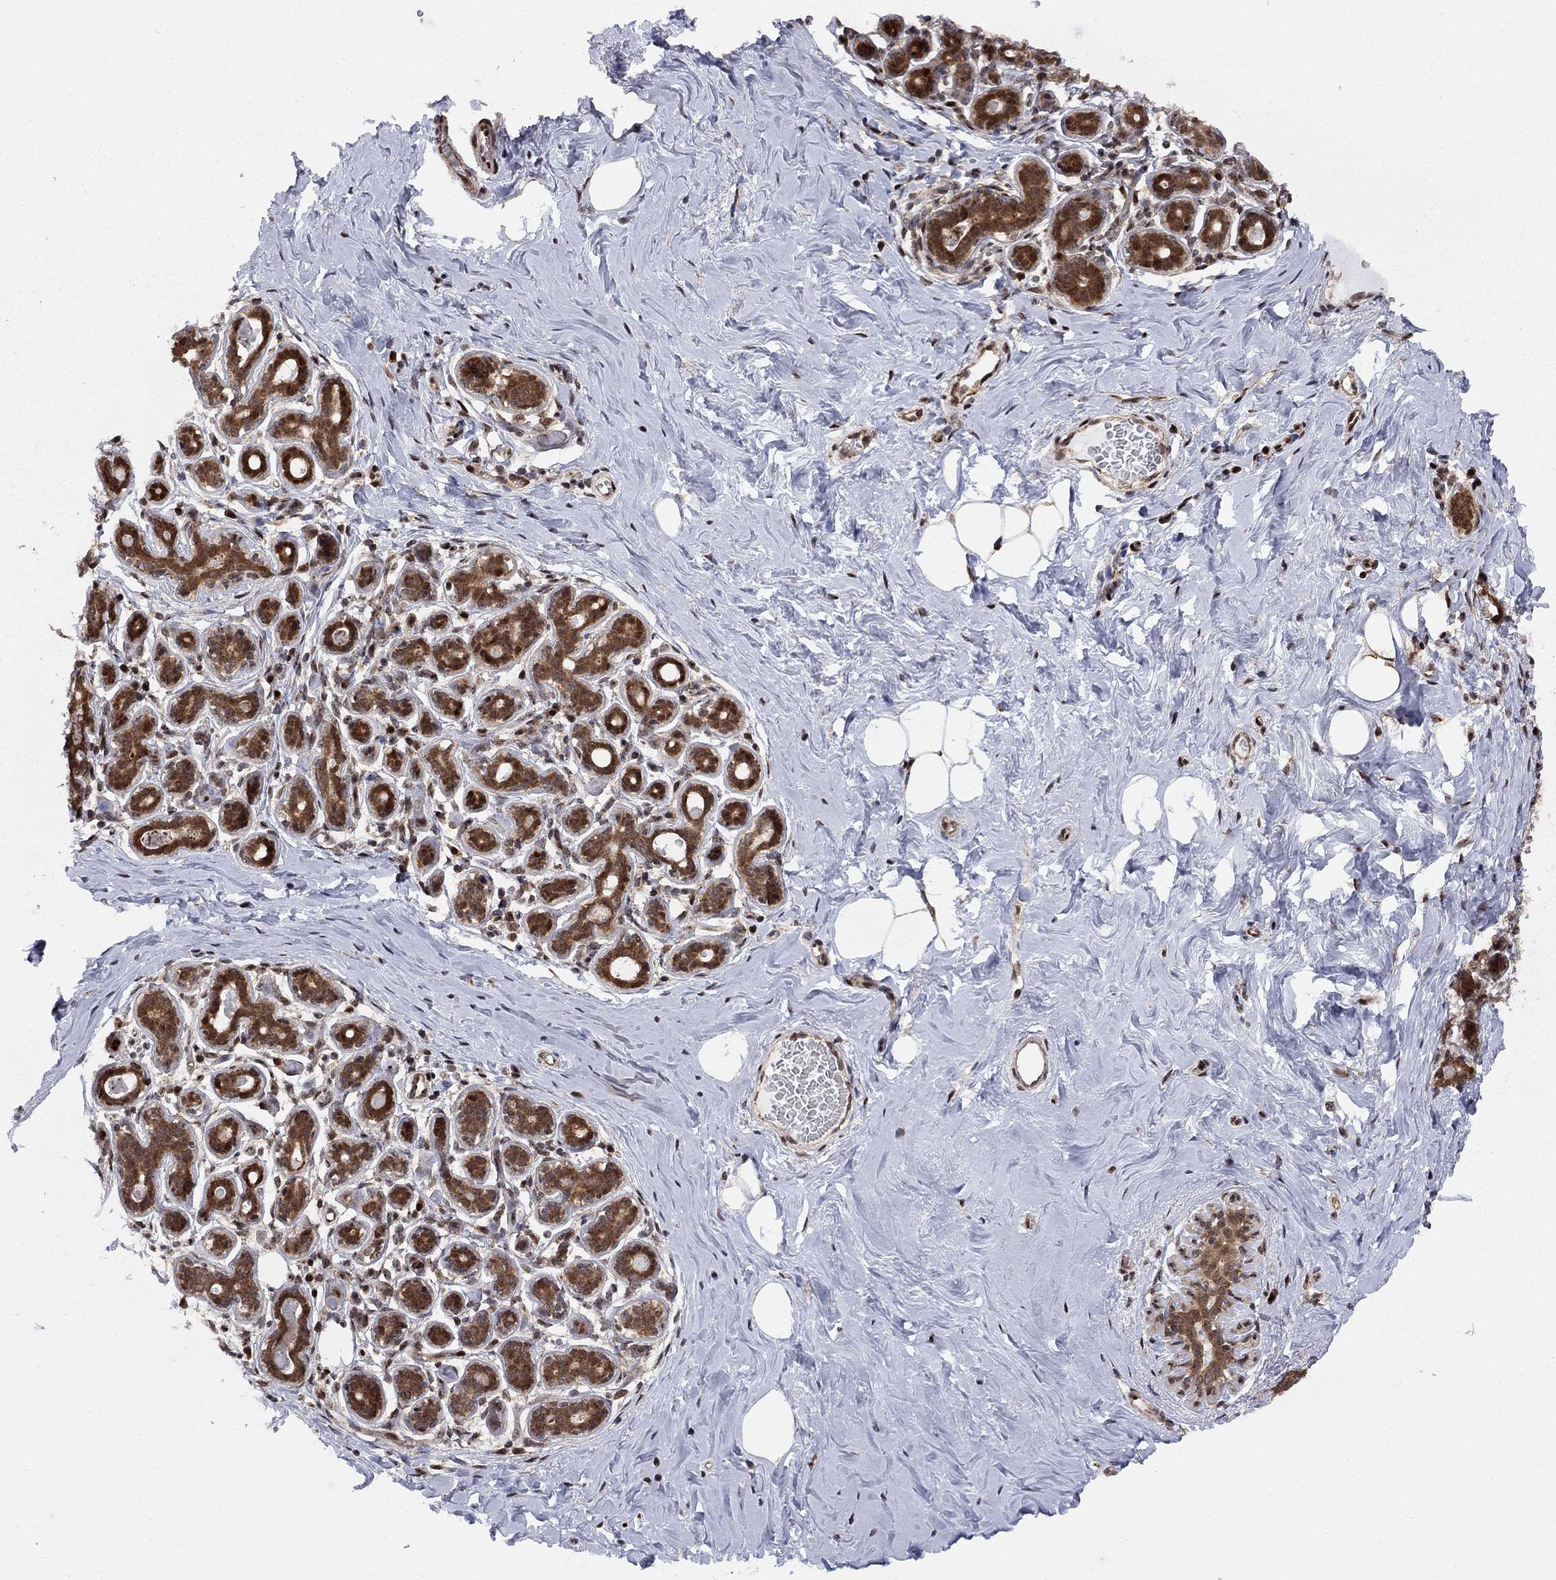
{"staining": {"intensity": "moderate", "quantity": "25%-75%", "location": "nuclear"}, "tissue": "breast", "cell_type": "Adipocytes", "image_type": "normal", "snomed": [{"axis": "morphology", "description": "Normal tissue, NOS"}, {"axis": "topography", "description": "Skin"}, {"axis": "topography", "description": "Breast"}], "caption": "IHC micrograph of normal breast: human breast stained using immunohistochemistry (IHC) displays medium levels of moderate protein expression localized specifically in the nuclear of adipocytes, appearing as a nuclear brown color.", "gene": "ELOB", "patient": {"sex": "female", "age": 43}}